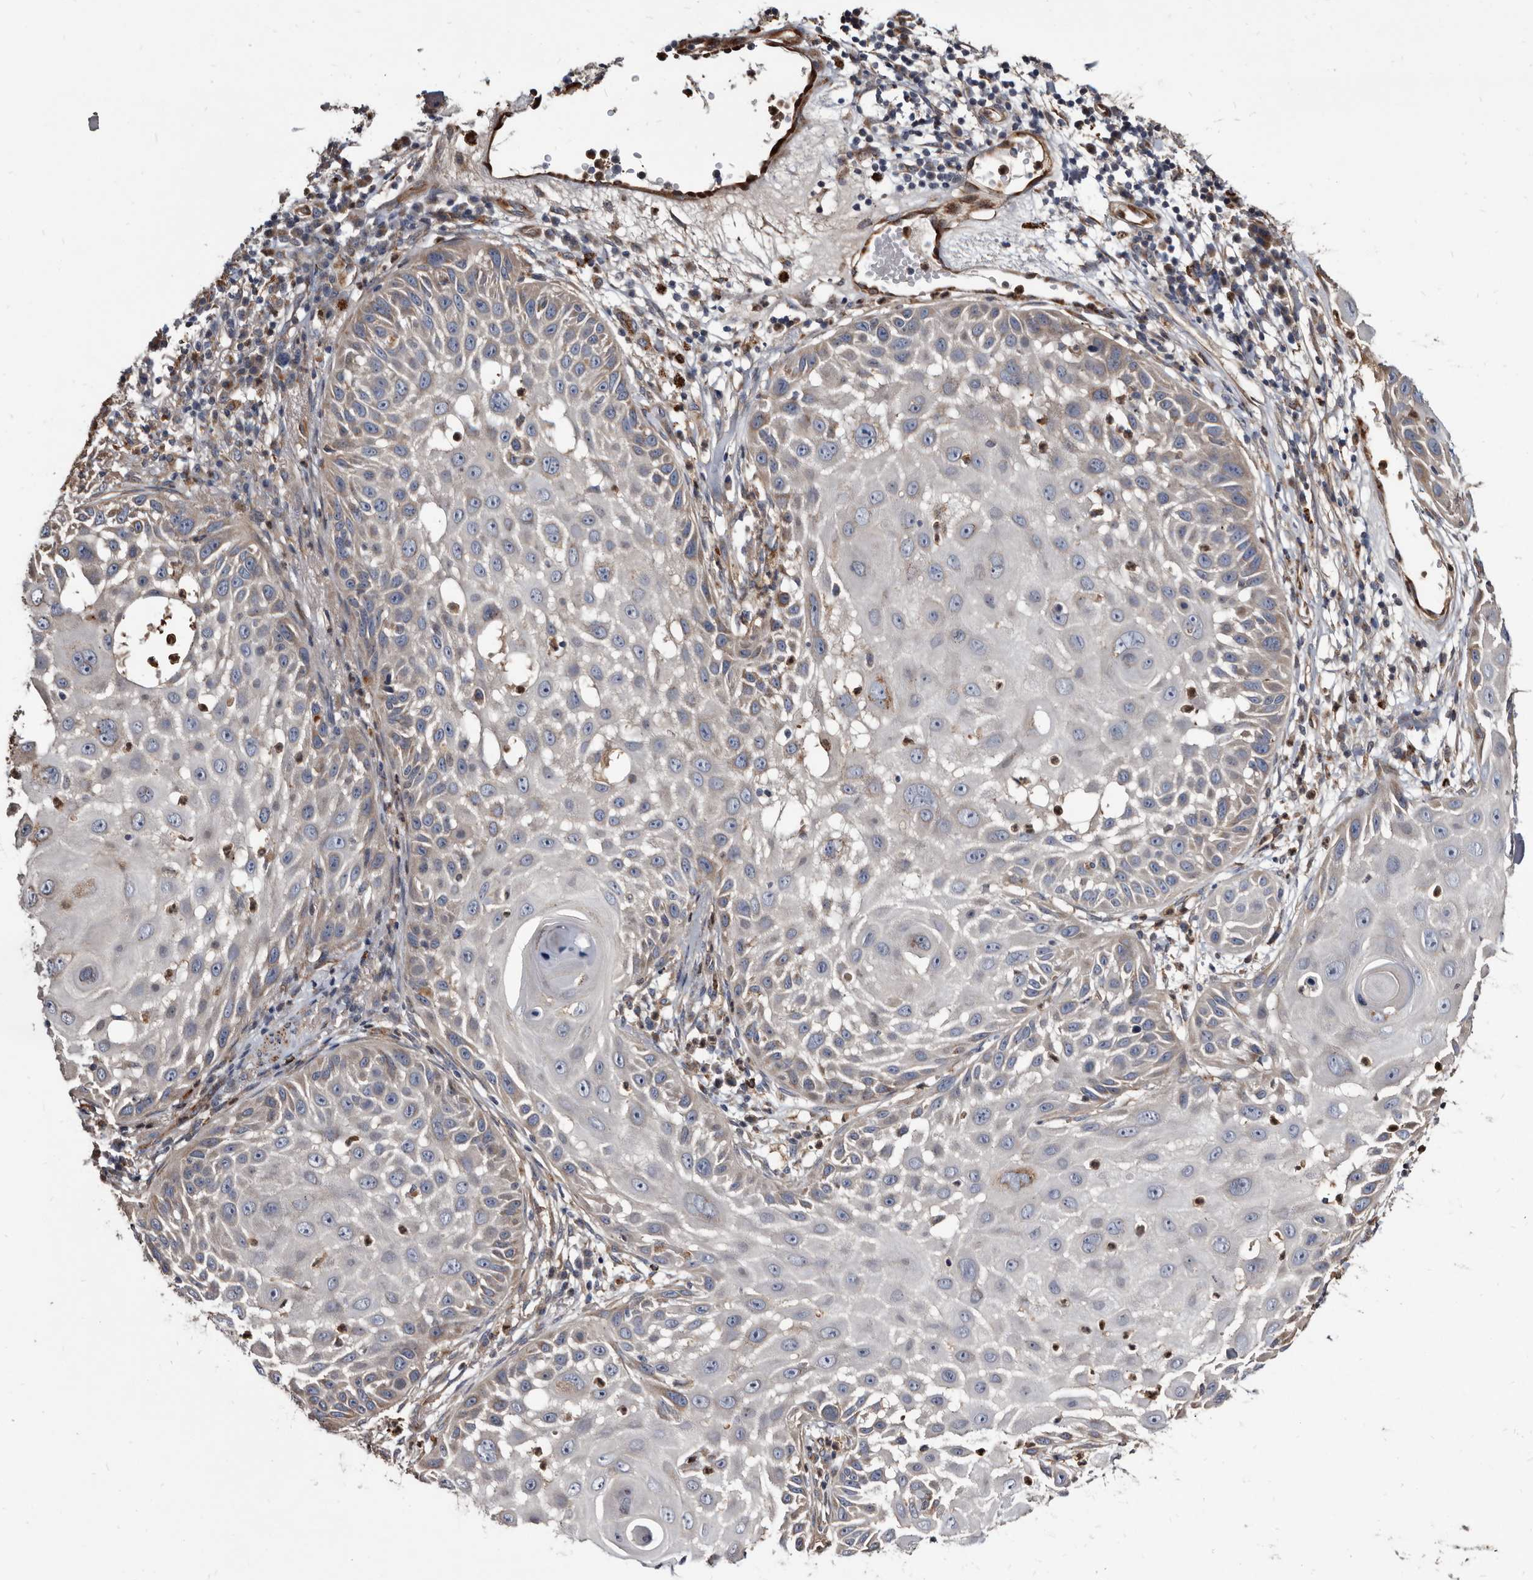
{"staining": {"intensity": "moderate", "quantity": "<25%", "location": "cytoplasmic/membranous"}, "tissue": "skin cancer", "cell_type": "Tumor cells", "image_type": "cancer", "snomed": [{"axis": "morphology", "description": "Squamous cell carcinoma, NOS"}, {"axis": "topography", "description": "Skin"}], "caption": "The immunohistochemical stain labels moderate cytoplasmic/membranous staining in tumor cells of skin cancer (squamous cell carcinoma) tissue. The staining is performed using DAB brown chromogen to label protein expression. The nuclei are counter-stained blue using hematoxylin.", "gene": "CTSA", "patient": {"sex": "female", "age": 44}}